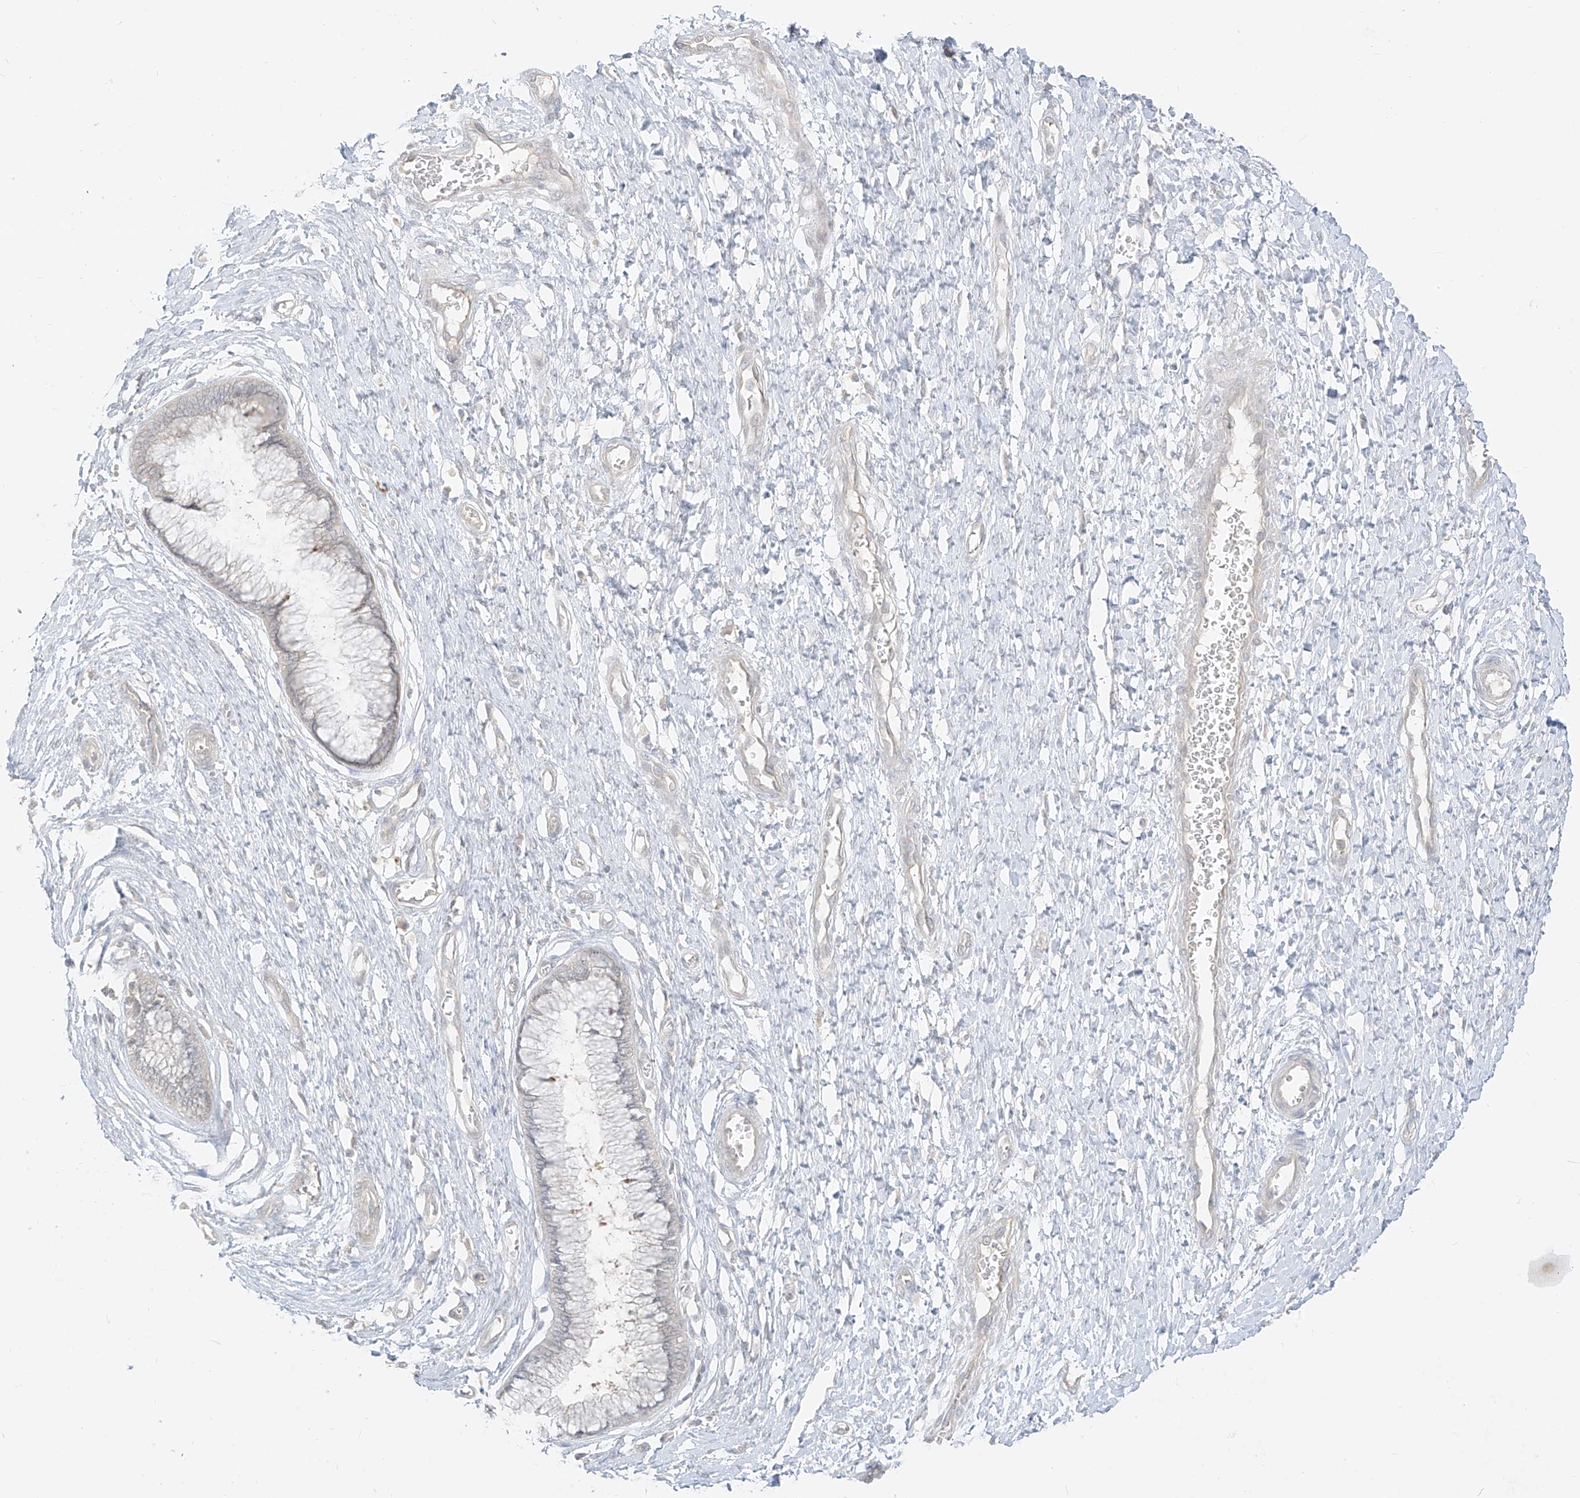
{"staining": {"intensity": "negative", "quantity": "none", "location": "none"}, "tissue": "cervix", "cell_type": "Glandular cells", "image_type": "normal", "snomed": [{"axis": "morphology", "description": "Normal tissue, NOS"}, {"axis": "topography", "description": "Cervix"}], "caption": "Immunohistochemistry (IHC) of benign human cervix reveals no staining in glandular cells. (Stains: DAB (3,3'-diaminobenzidine) IHC with hematoxylin counter stain, Microscopy: brightfield microscopy at high magnification).", "gene": "LIPT1", "patient": {"sex": "female", "age": 55}}